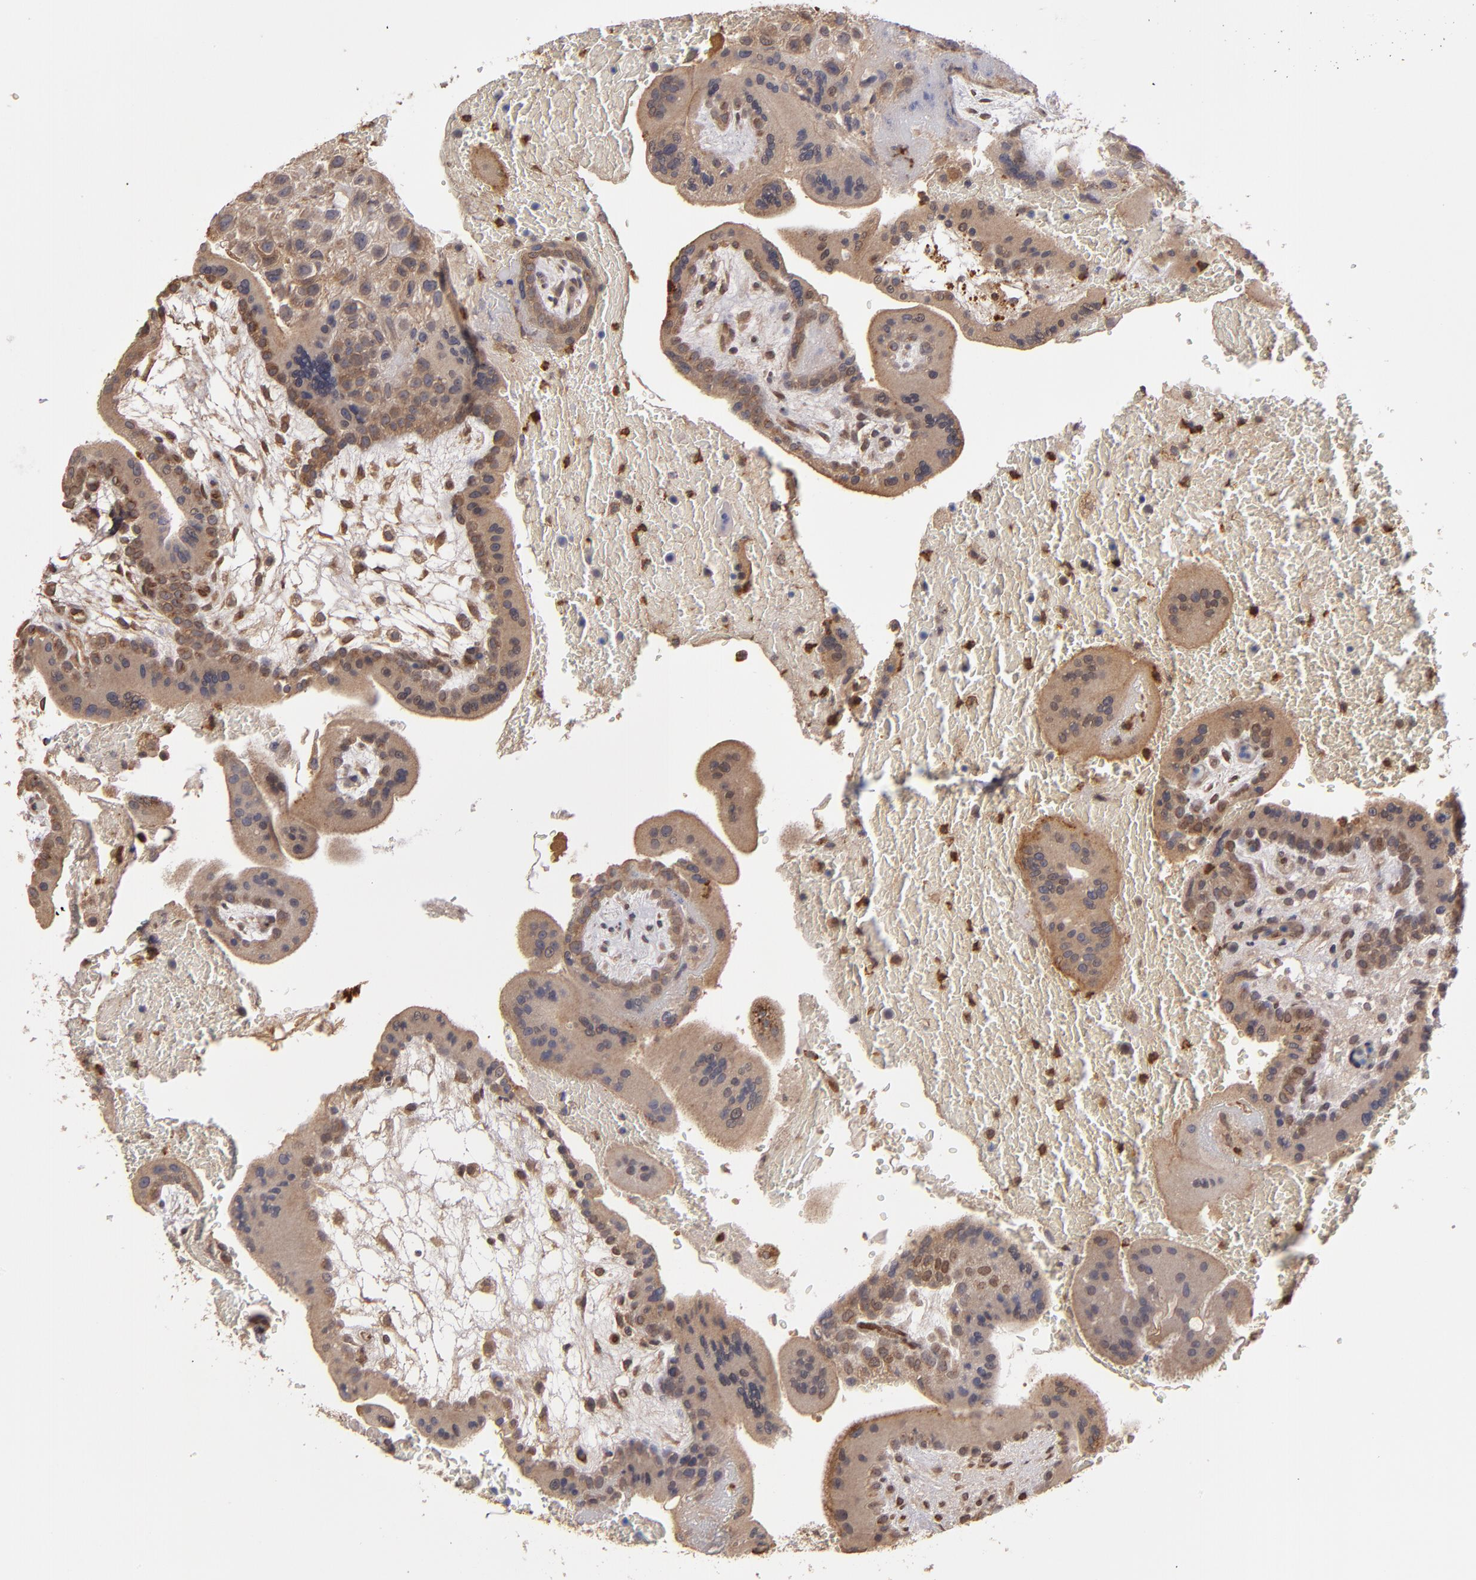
{"staining": {"intensity": "moderate", "quantity": ">75%", "location": "cytoplasmic/membranous"}, "tissue": "placenta", "cell_type": "Trophoblastic cells", "image_type": "normal", "snomed": [{"axis": "morphology", "description": "Normal tissue, NOS"}, {"axis": "topography", "description": "Placenta"}], "caption": "A brown stain labels moderate cytoplasmic/membranous expression of a protein in trophoblastic cells of normal placenta.", "gene": "SERPINA7", "patient": {"sex": "female", "age": 35}}